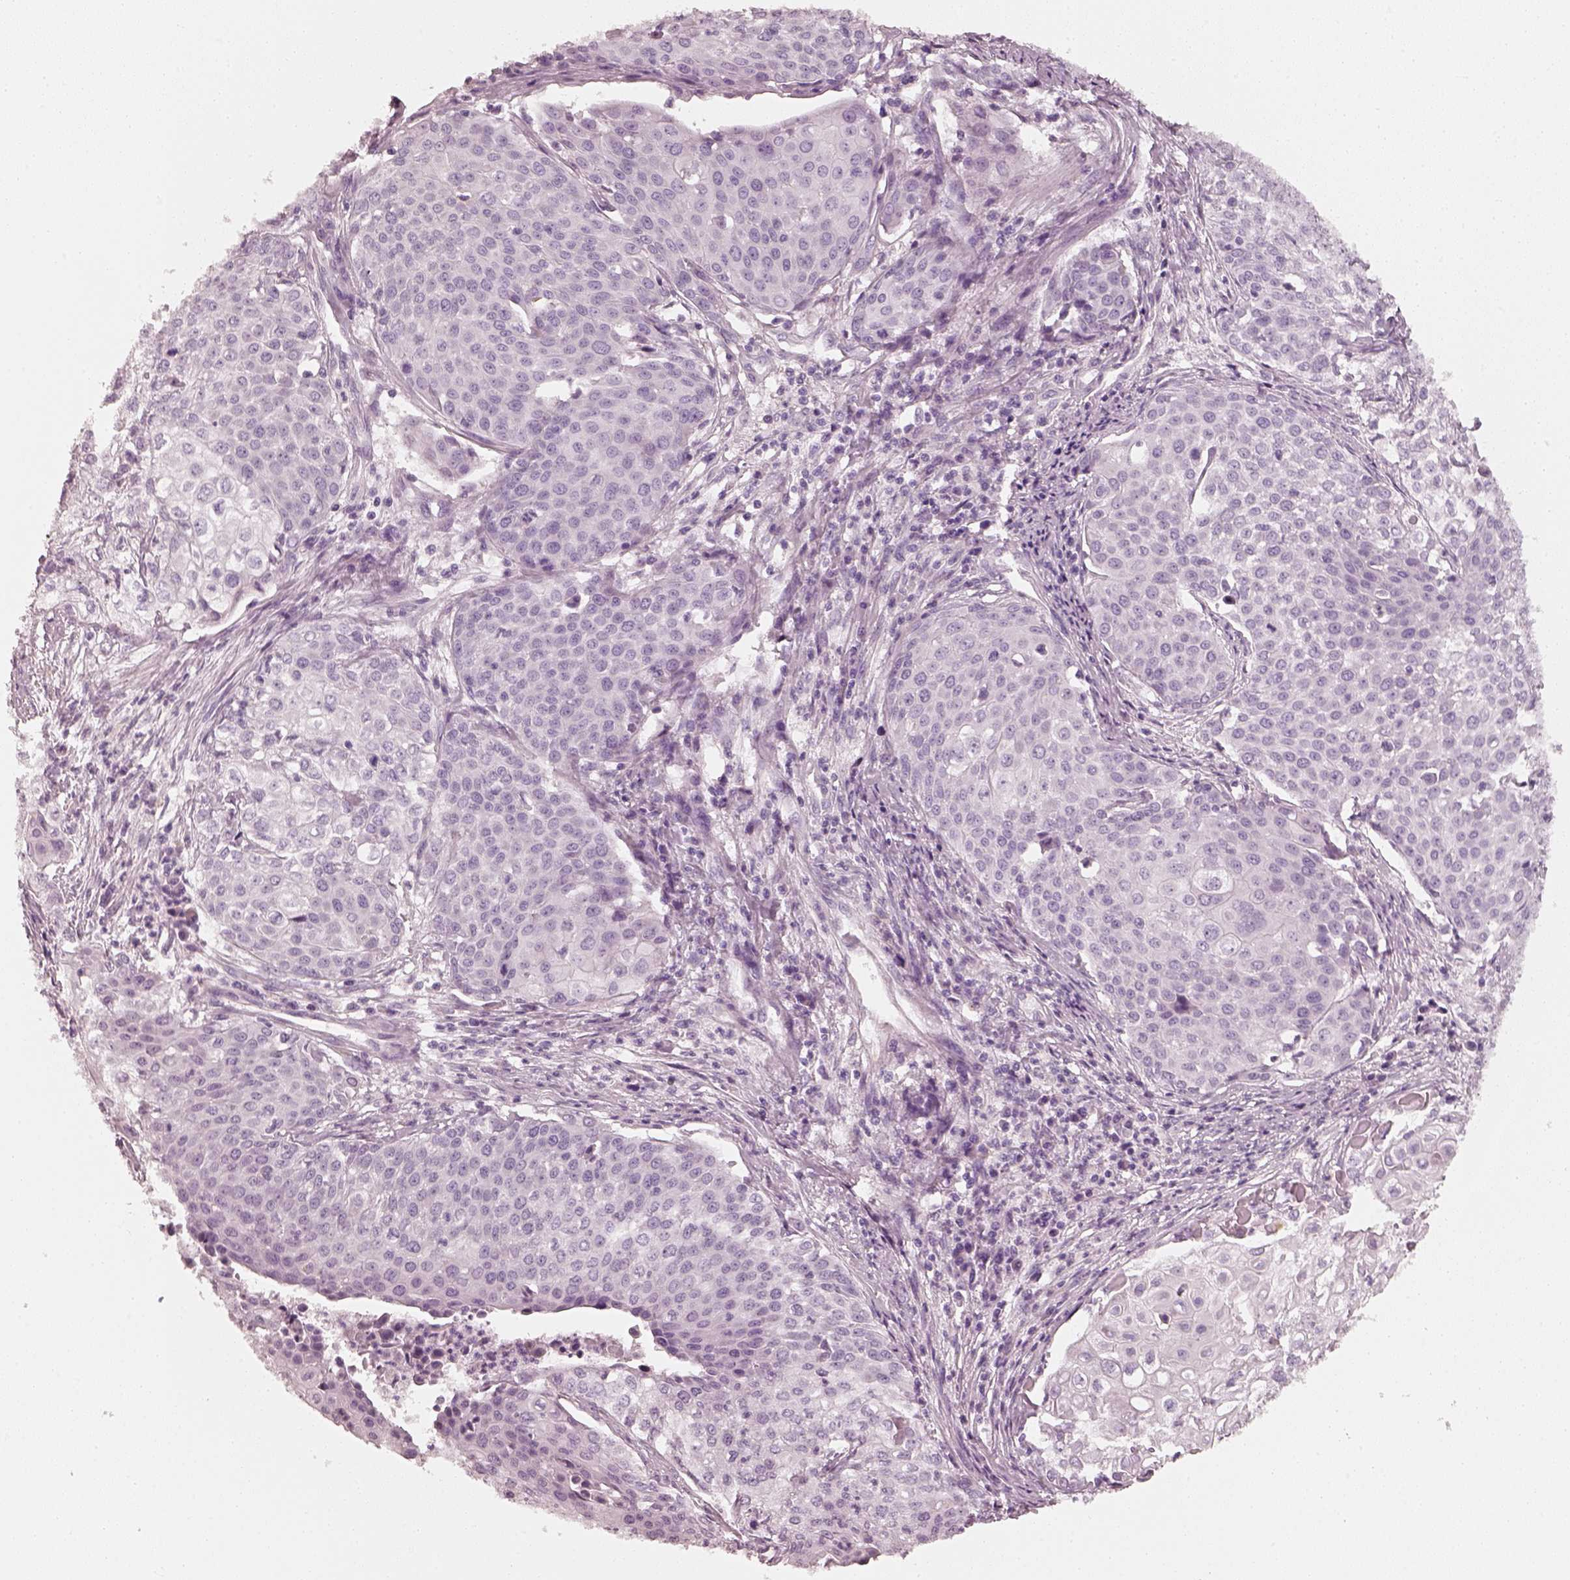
{"staining": {"intensity": "negative", "quantity": "none", "location": "none"}, "tissue": "cervical cancer", "cell_type": "Tumor cells", "image_type": "cancer", "snomed": [{"axis": "morphology", "description": "Squamous cell carcinoma, NOS"}, {"axis": "topography", "description": "Cervix"}], "caption": "IHC image of cervical cancer (squamous cell carcinoma) stained for a protein (brown), which reveals no staining in tumor cells. (Stains: DAB (3,3'-diaminobenzidine) IHC with hematoxylin counter stain, Microscopy: brightfield microscopy at high magnification).", "gene": "RS1", "patient": {"sex": "female", "age": 39}}